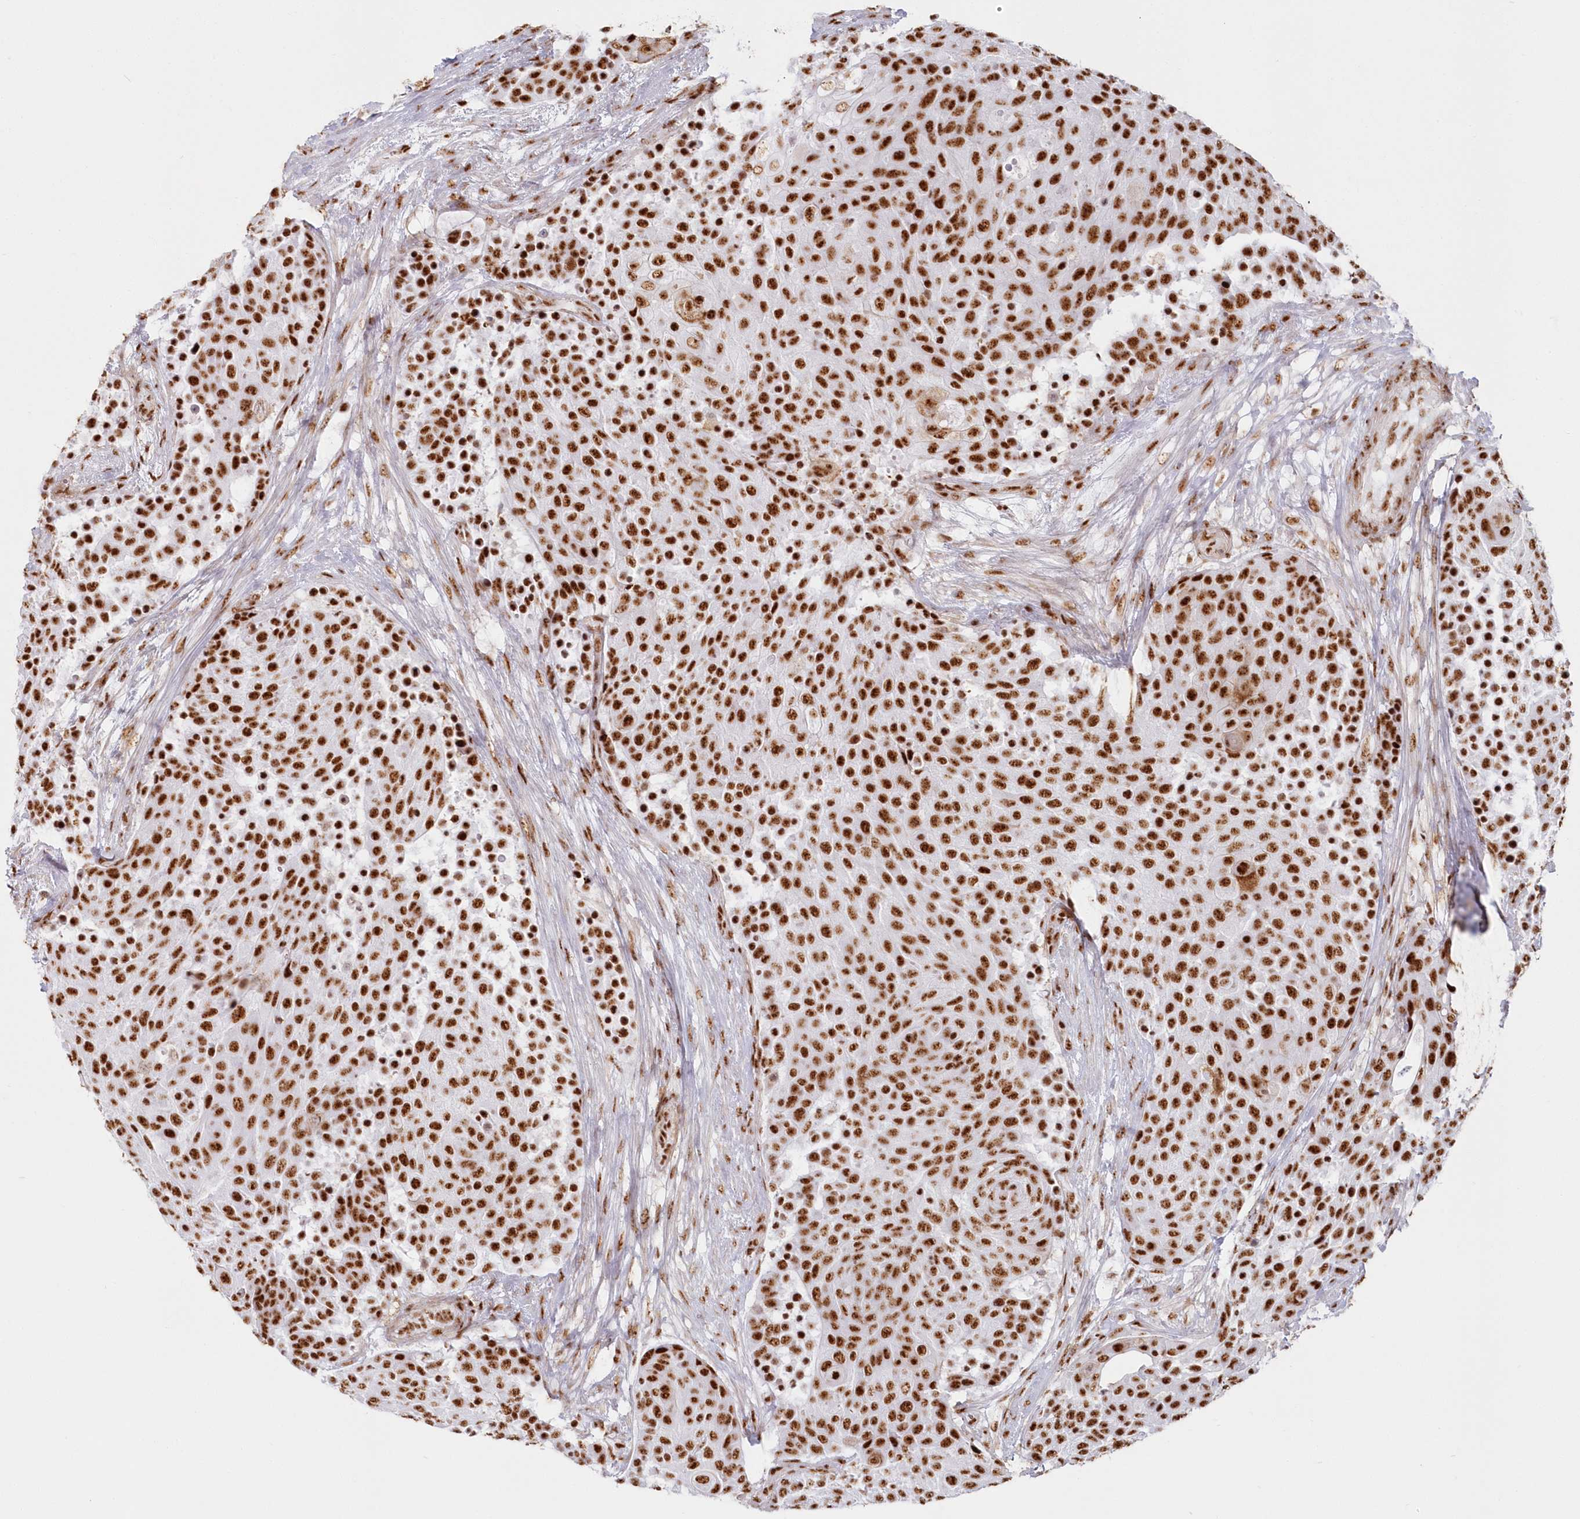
{"staining": {"intensity": "strong", "quantity": ">75%", "location": "nuclear"}, "tissue": "urothelial cancer", "cell_type": "Tumor cells", "image_type": "cancer", "snomed": [{"axis": "morphology", "description": "Urothelial carcinoma, High grade"}, {"axis": "topography", "description": "Urinary bladder"}], "caption": "This micrograph shows immunohistochemistry (IHC) staining of urothelial cancer, with high strong nuclear positivity in approximately >75% of tumor cells.", "gene": "DDX46", "patient": {"sex": "female", "age": 63}}